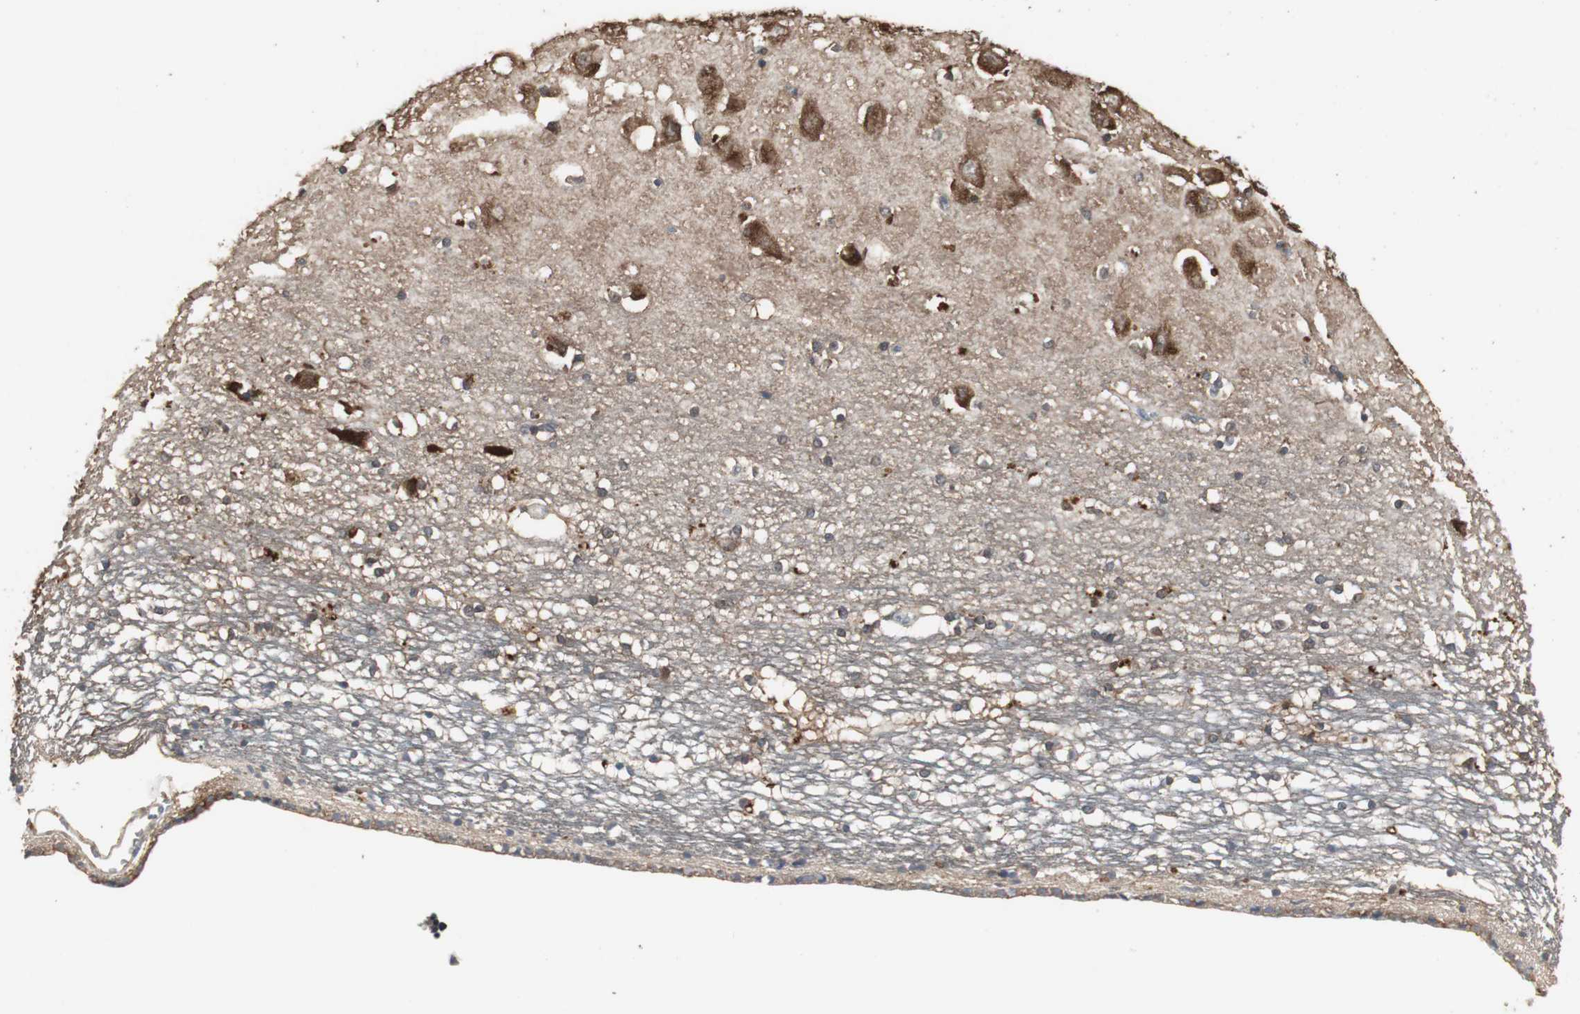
{"staining": {"intensity": "moderate", "quantity": "25%-75%", "location": "cytoplasmic/membranous"}, "tissue": "hippocampus", "cell_type": "Glial cells", "image_type": "normal", "snomed": [{"axis": "morphology", "description": "Normal tissue, NOS"}, {"axis": "topography", "description": "Hippocampus"}], "caption": "The immunohistochemical stain labels moderate cytoplasmic/membranous expression in glial cells of benign hippocampus. The staining is performed using DAB brown chromogen to label protein expression. The nuclei are counter-stained blue using hematoxylin.", "gene": "HPRT1", "patient": {"sex": "female", "age": 54}}